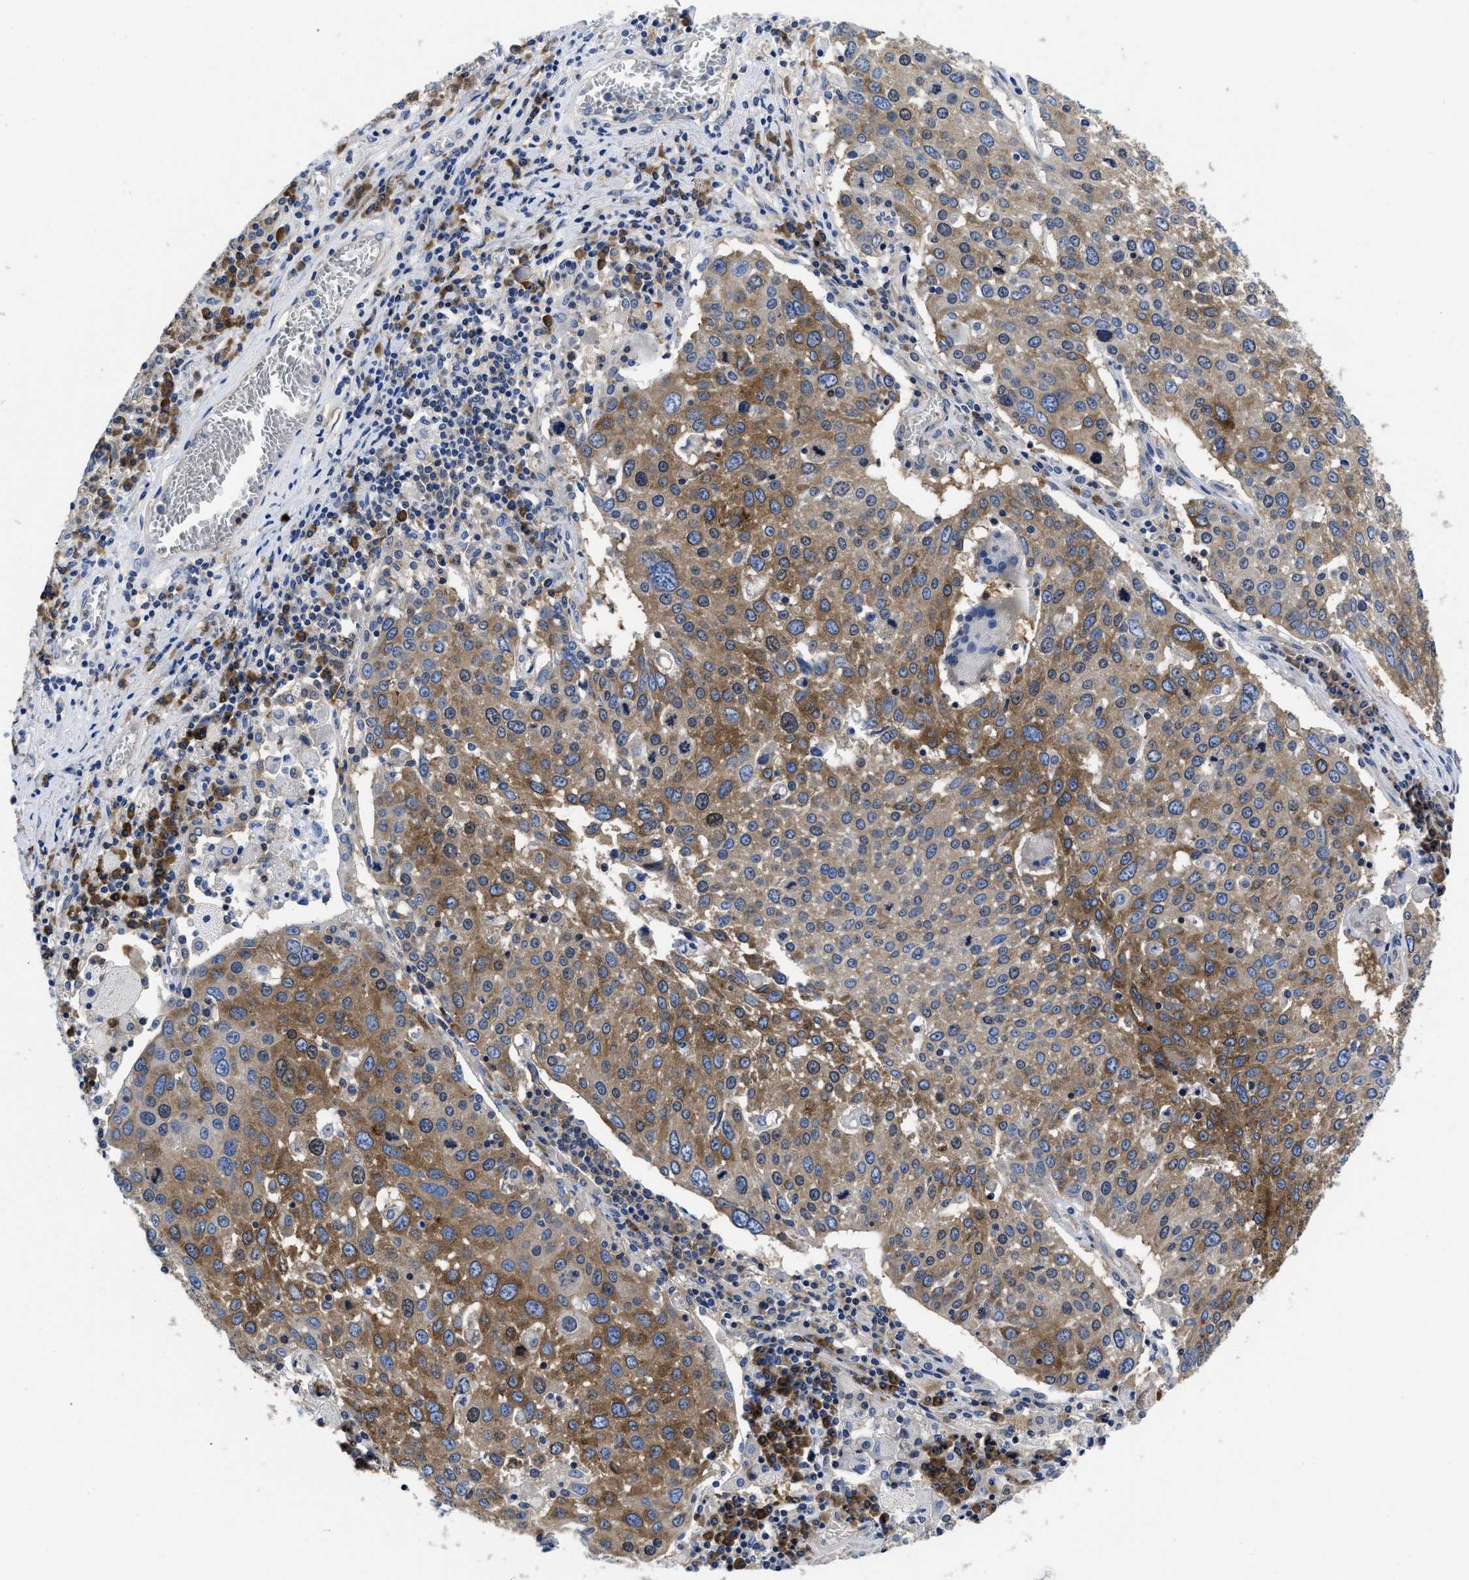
{"staining": {"intensity": "moderate", "quantity": "25%-75%", "location": "cytoplasmic/membranous"}, "tissue": "lung cancer", "cell_type": "Tumor cells", "image_type": "cancer", "snomed": [{"axis": "morphology", "description": "Squamous cell carcinoma, NOS"}, {"axis": "topography", "description": "Lung"}], "caption": "Protein staining exhibits moderate cytoplasmic/membranous positivity in approximately 25%-75% of tumor cells in lung cancer (squamous cell carcinoma).", "gene": "YARS1", "patient": {"sex": "male", "age": 65}}